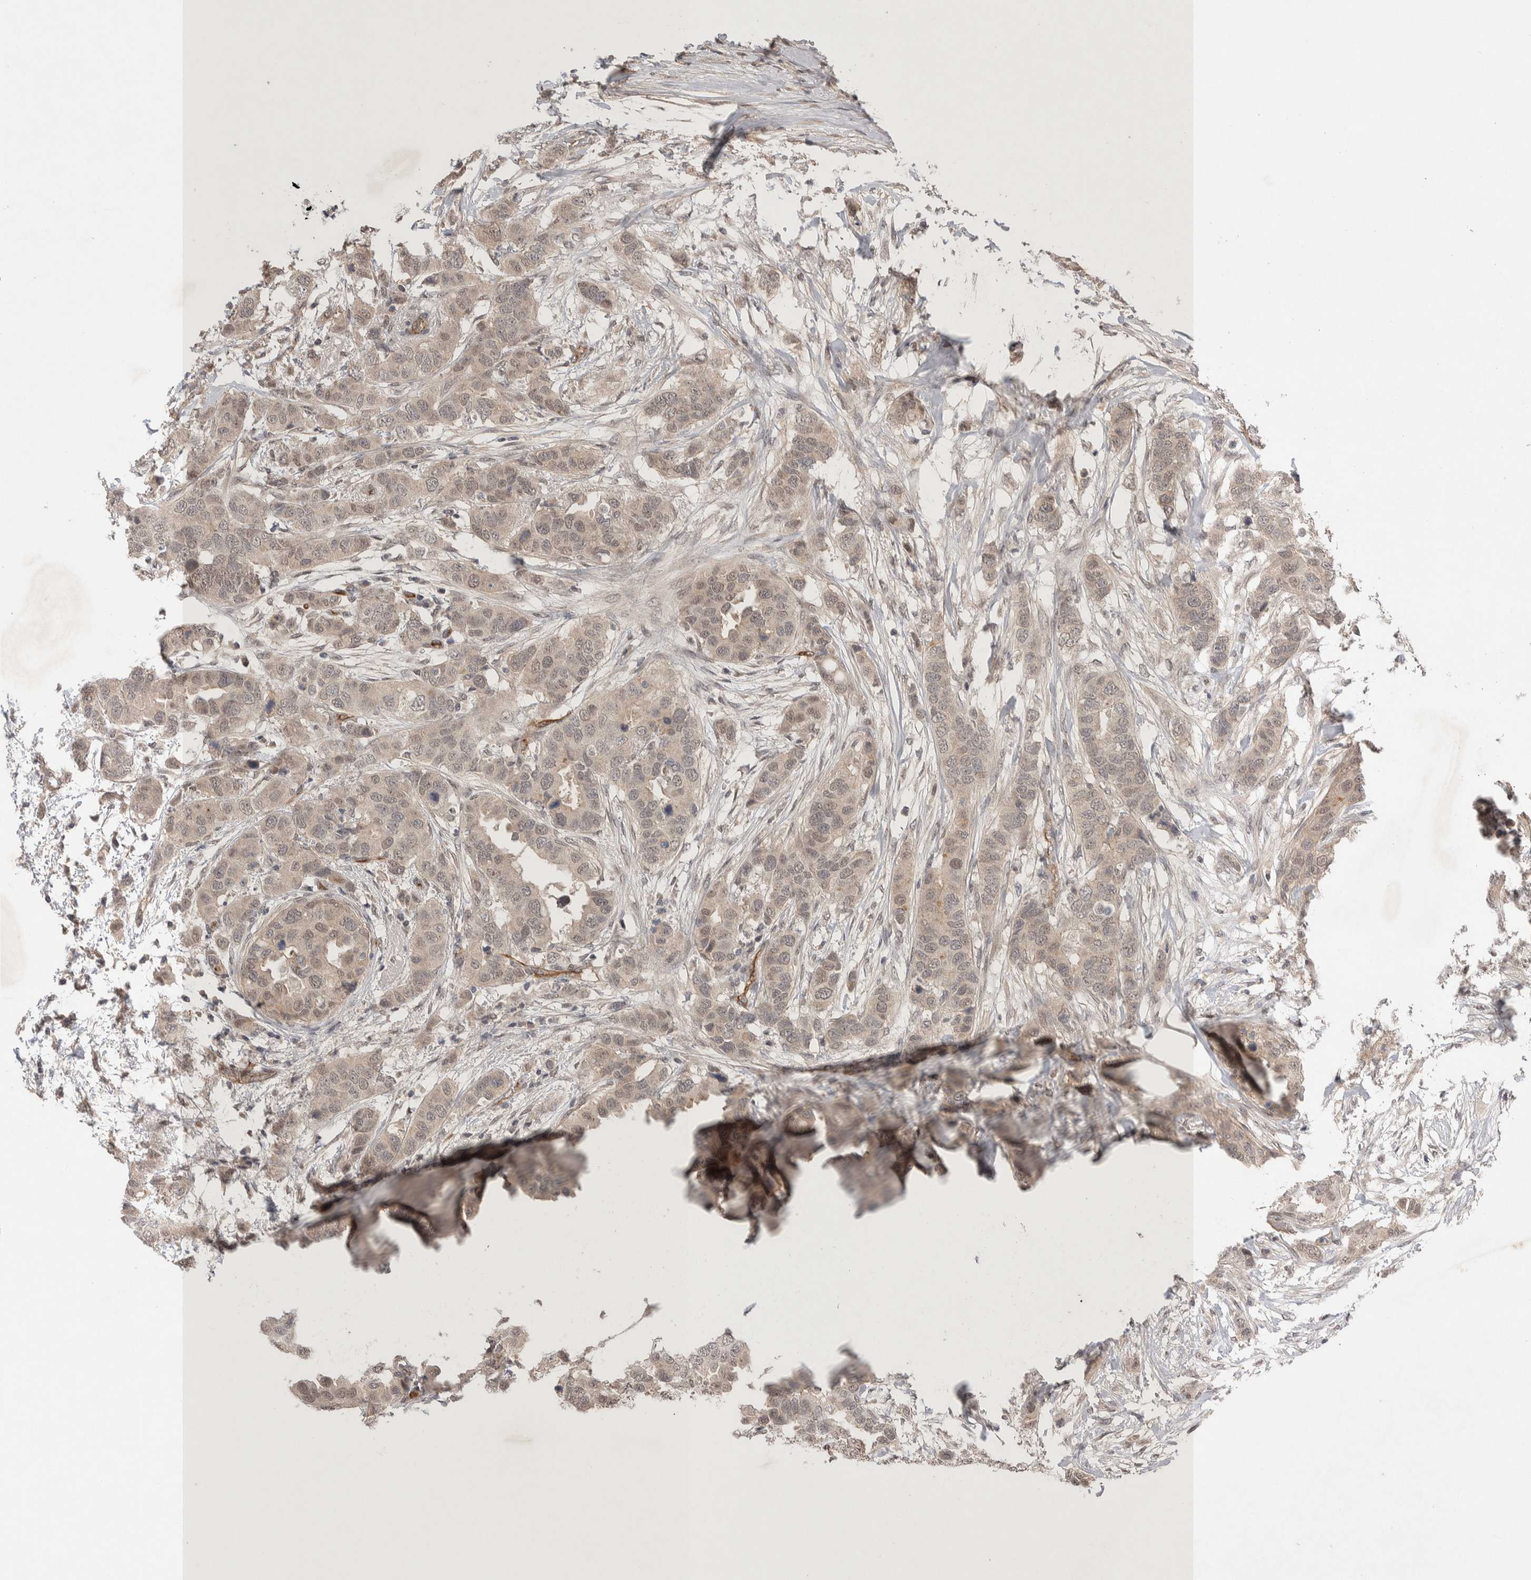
{"staining": {"intensity": "weak", "quantity": "25%-75%", "location": "cytoplasmic/membranous"}, "tissue": "breast cancer", "cell_type": "Tumor cells", "image_type": "cancer", "snomed": [{"axis": "morphology", "description": "Duct carcinoma"}, {"axis": "topography", "description": "Breast"}], "caption": "IHC histopathology image of breast cancer (infiltrating ductal carcinoma) stained for a protein (brown), which shows low levels of weak cytoplasmic/membranous expression in about 25%-75% of tumor cells.", "gene": "ZNF704", "patient": {"sex": "female", "age": 50}}